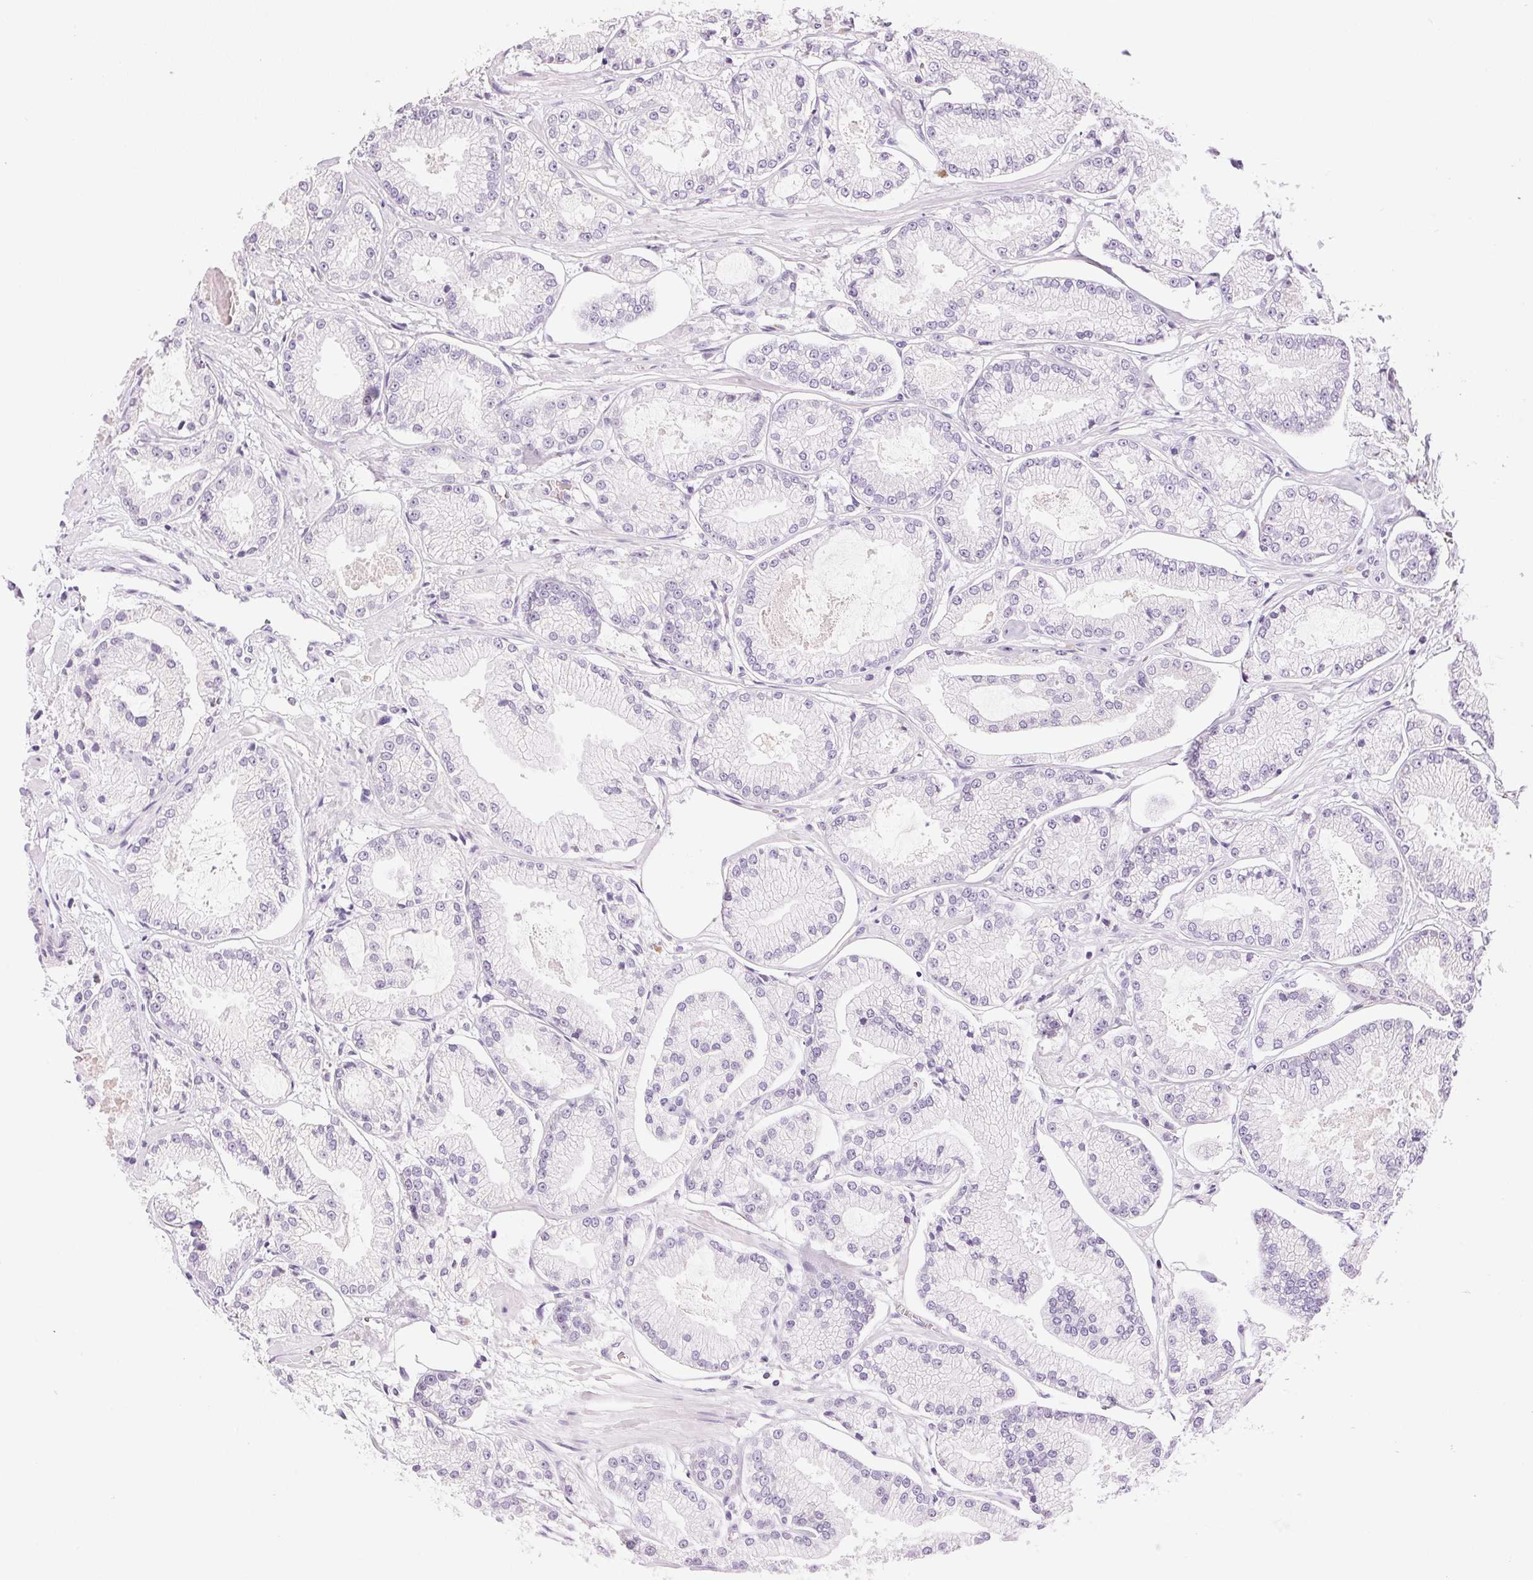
{"staining": {"intensity": "negative", "quantity": "none", "location": "none"}, "tissue": "prostate cancer", "cell_type": "Tumor cells", "image_type": "cancer", "snomed": [{"axis": "morphology", "description": "Adenocarcinoma, Low grade"}, {"axis": "topography", "description": "Prostate"}], "caption": "Prostate cancer (low-grade adenocarcinoma) was stained to show a protein in brown. There is no significant positivity in tumor cells.", "gene": "HSD17B2", "patient": {"sex": "male", "age": 55}}